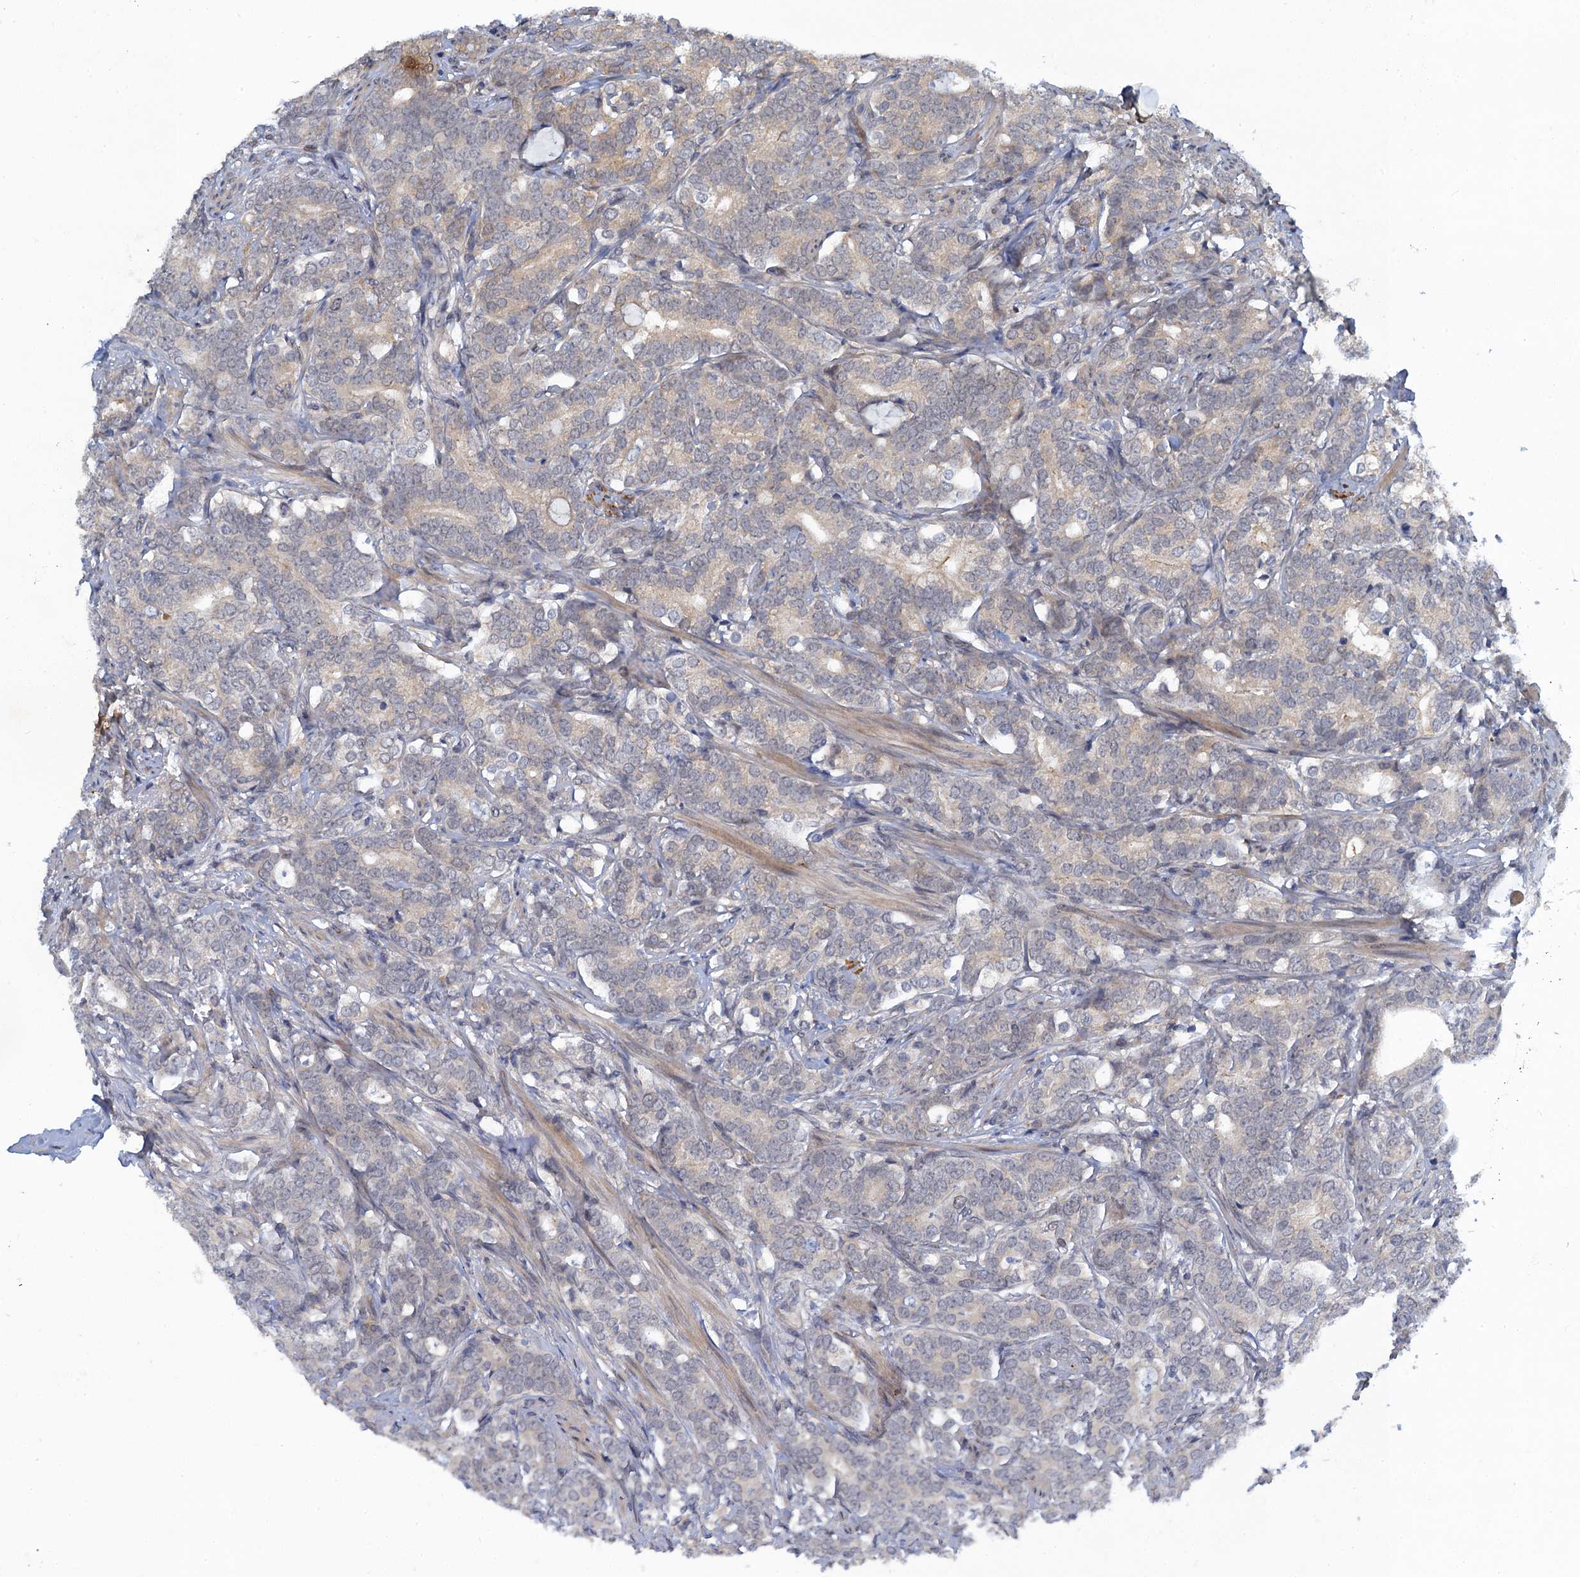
{"staining": {"intensity": "negative", "quantity": "none", "location": "none"}, "tissue": "prostate cancer", "cell_type": "Tumor cells", "image_type": "cancer", "snomed": [{"axis": "morphology", "description": "Adenocarcinoma, Low grade"}, {"axis": "topography", "description": "Prostate"}], "caption": "An immunohistochemistry (IHC) image of prostate adenocarcinoma (low-grade) is shown. There is no staining in tumor cells of prostate adenocarcinoma (low-grade).", "gene": "MRFAP1", "patient": {"sex": "male", "age": 71}}